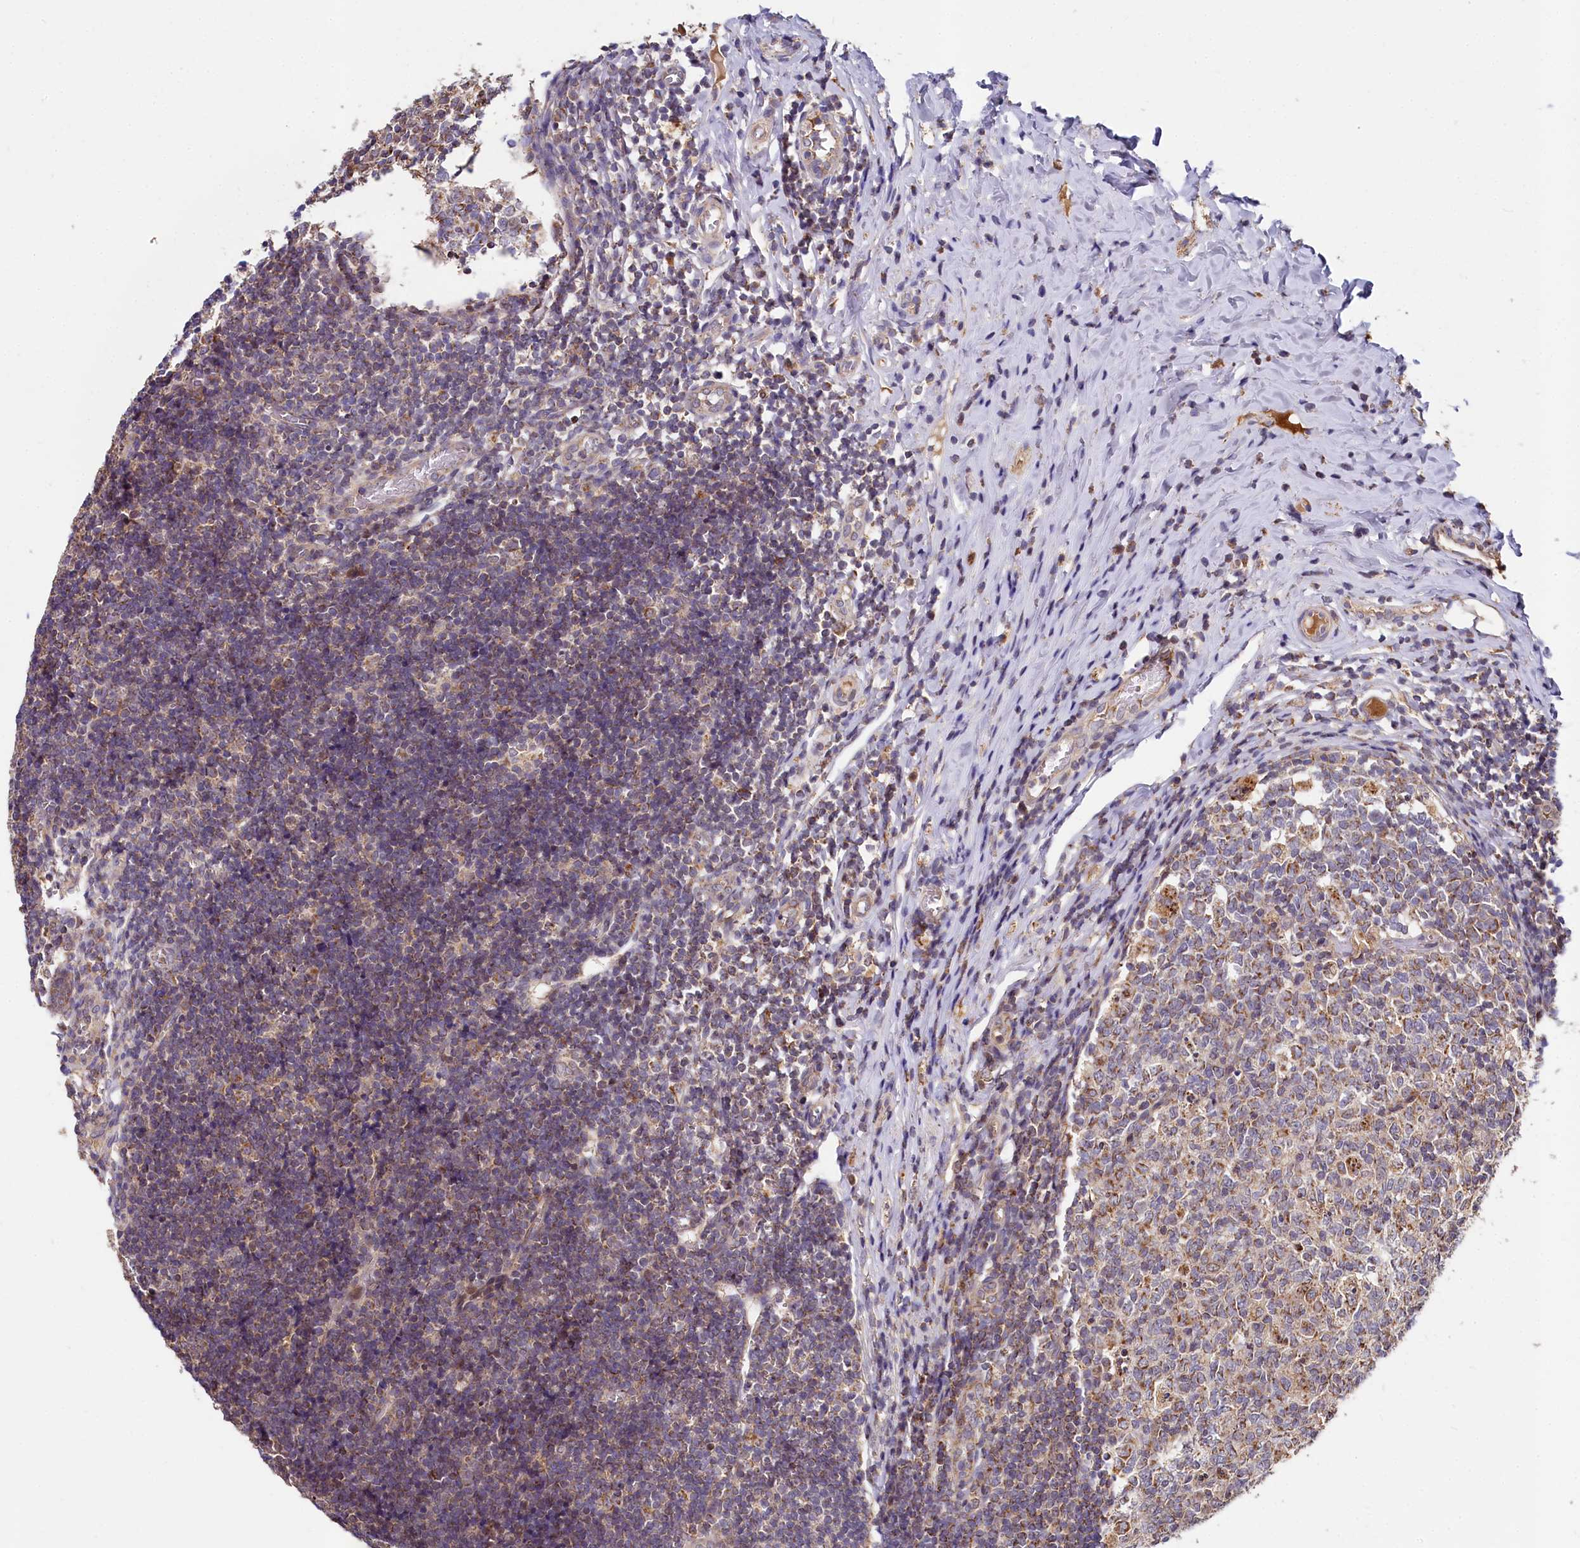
{"staining": {"intensity": "moderate", "quantity": ">75%", "location": "cytoplasmic/membranous"}, "tissue": "appendix", "cell_type": "Glandular cells", "image_type": "normal", "snomed": [{"axis": "morphology", "description": "Normal tissue, NOS"}, {"axis": "topography", "description": "Appendix"}], "caption": "An image showing moderate cytoplasmic/membranous expression in about >75% of glandular cells in unremarkable appendix, as visualized by brown immunohistochemical staining.", "gene": "SPRYD3", "patient": {"sex": "male", "age": 8}}